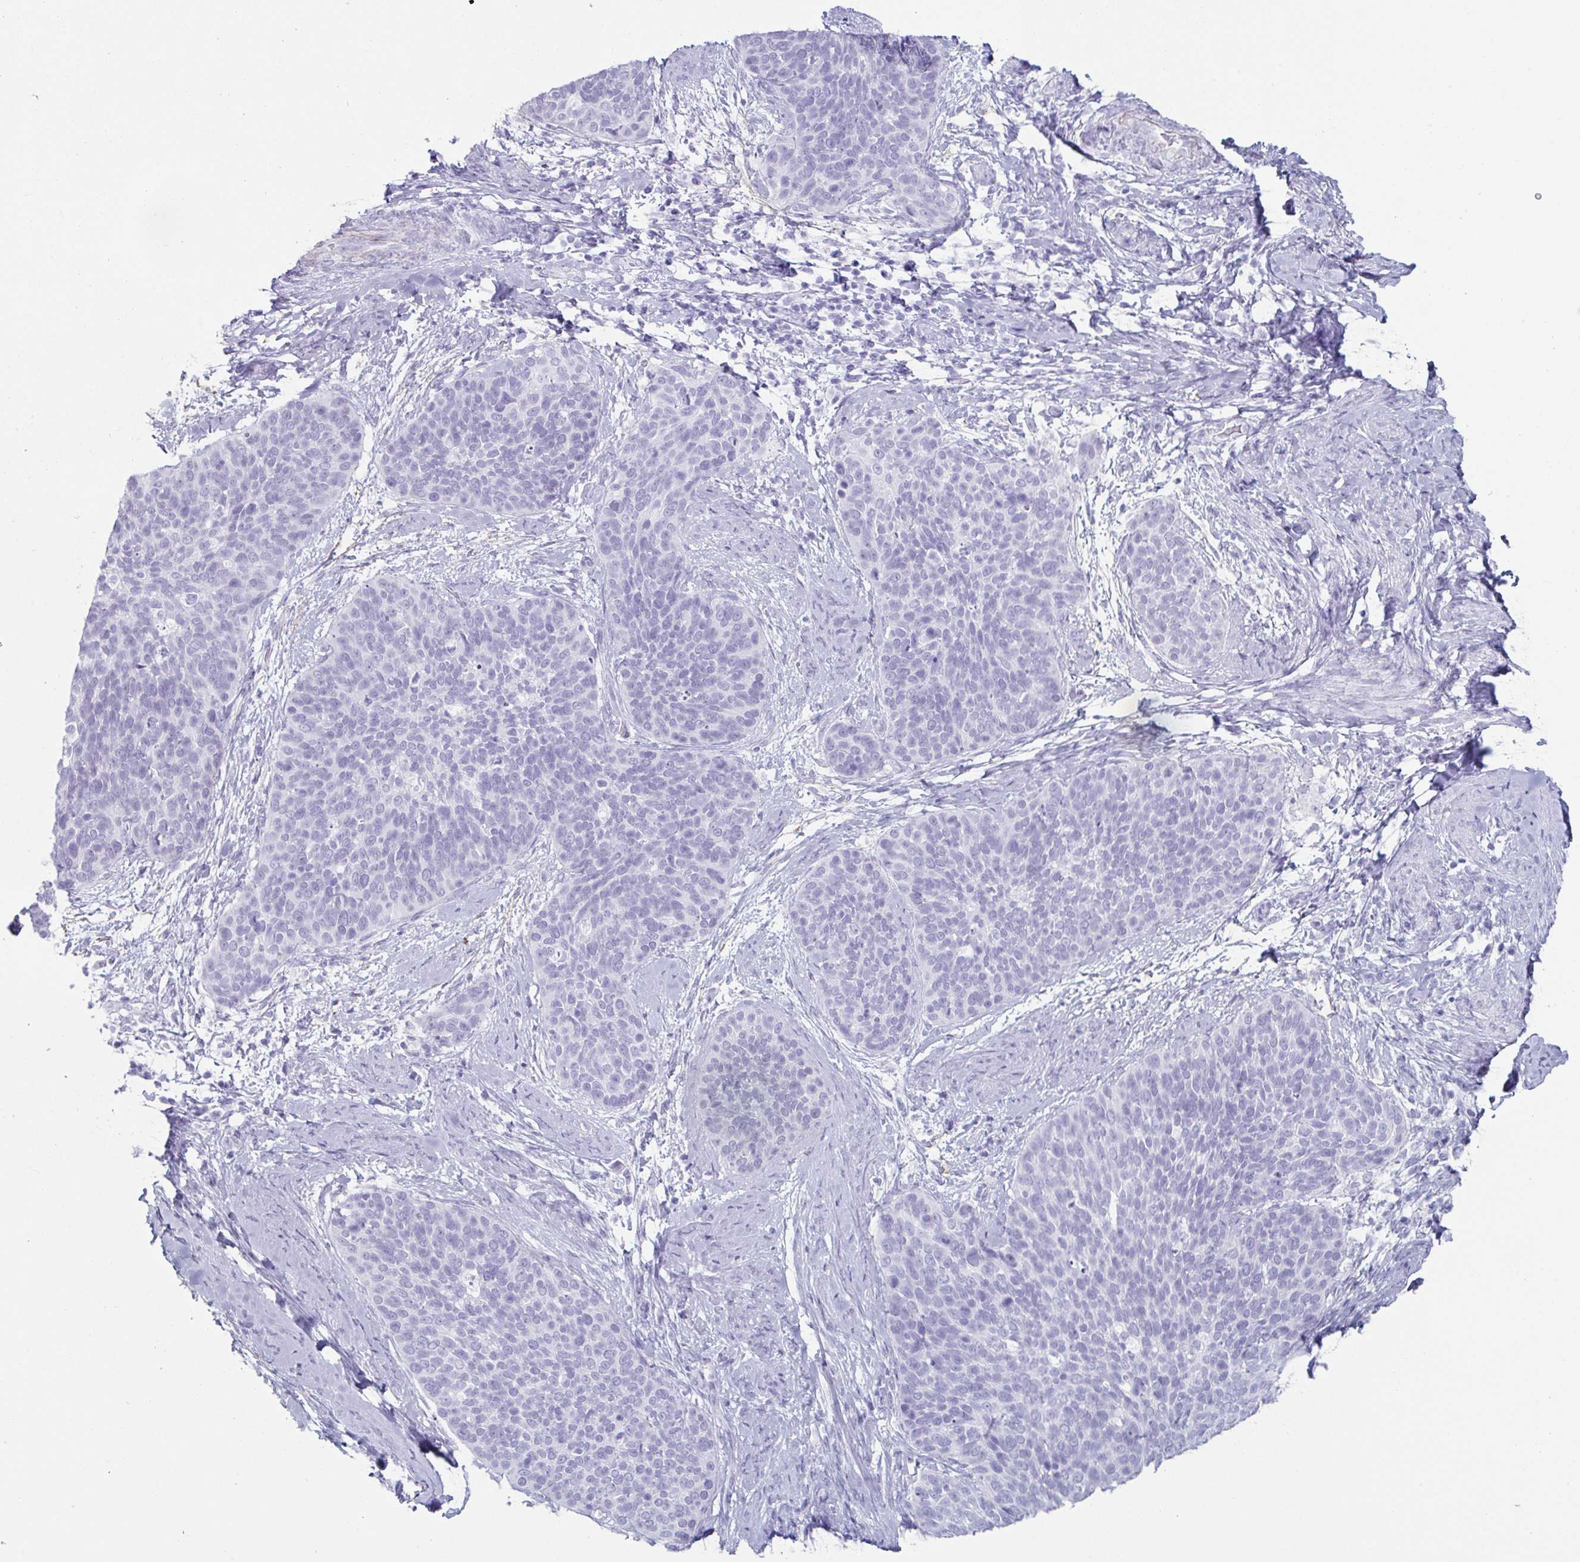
{"staining": {"intensity": "negative", "quantity": "none", "location": "none"}, "tissue": "cervical cancer", "cell_type": "Tumor cells", "image_type": "cancer", "snomed": [{"axis": "morphology", "description": "Squamous cell carcinoma, NOS"}, {"axis": "topography", "description": "Cervix"}], "caption": "Immunohistochemistry micrograph of neoplastic tissue: cervical squamous cell carcinoma stained with DAB demonstrates no significant protein expression in tumor cells.", "gene": "CREG2", "patient": {"sex": "female", "age": 69}}